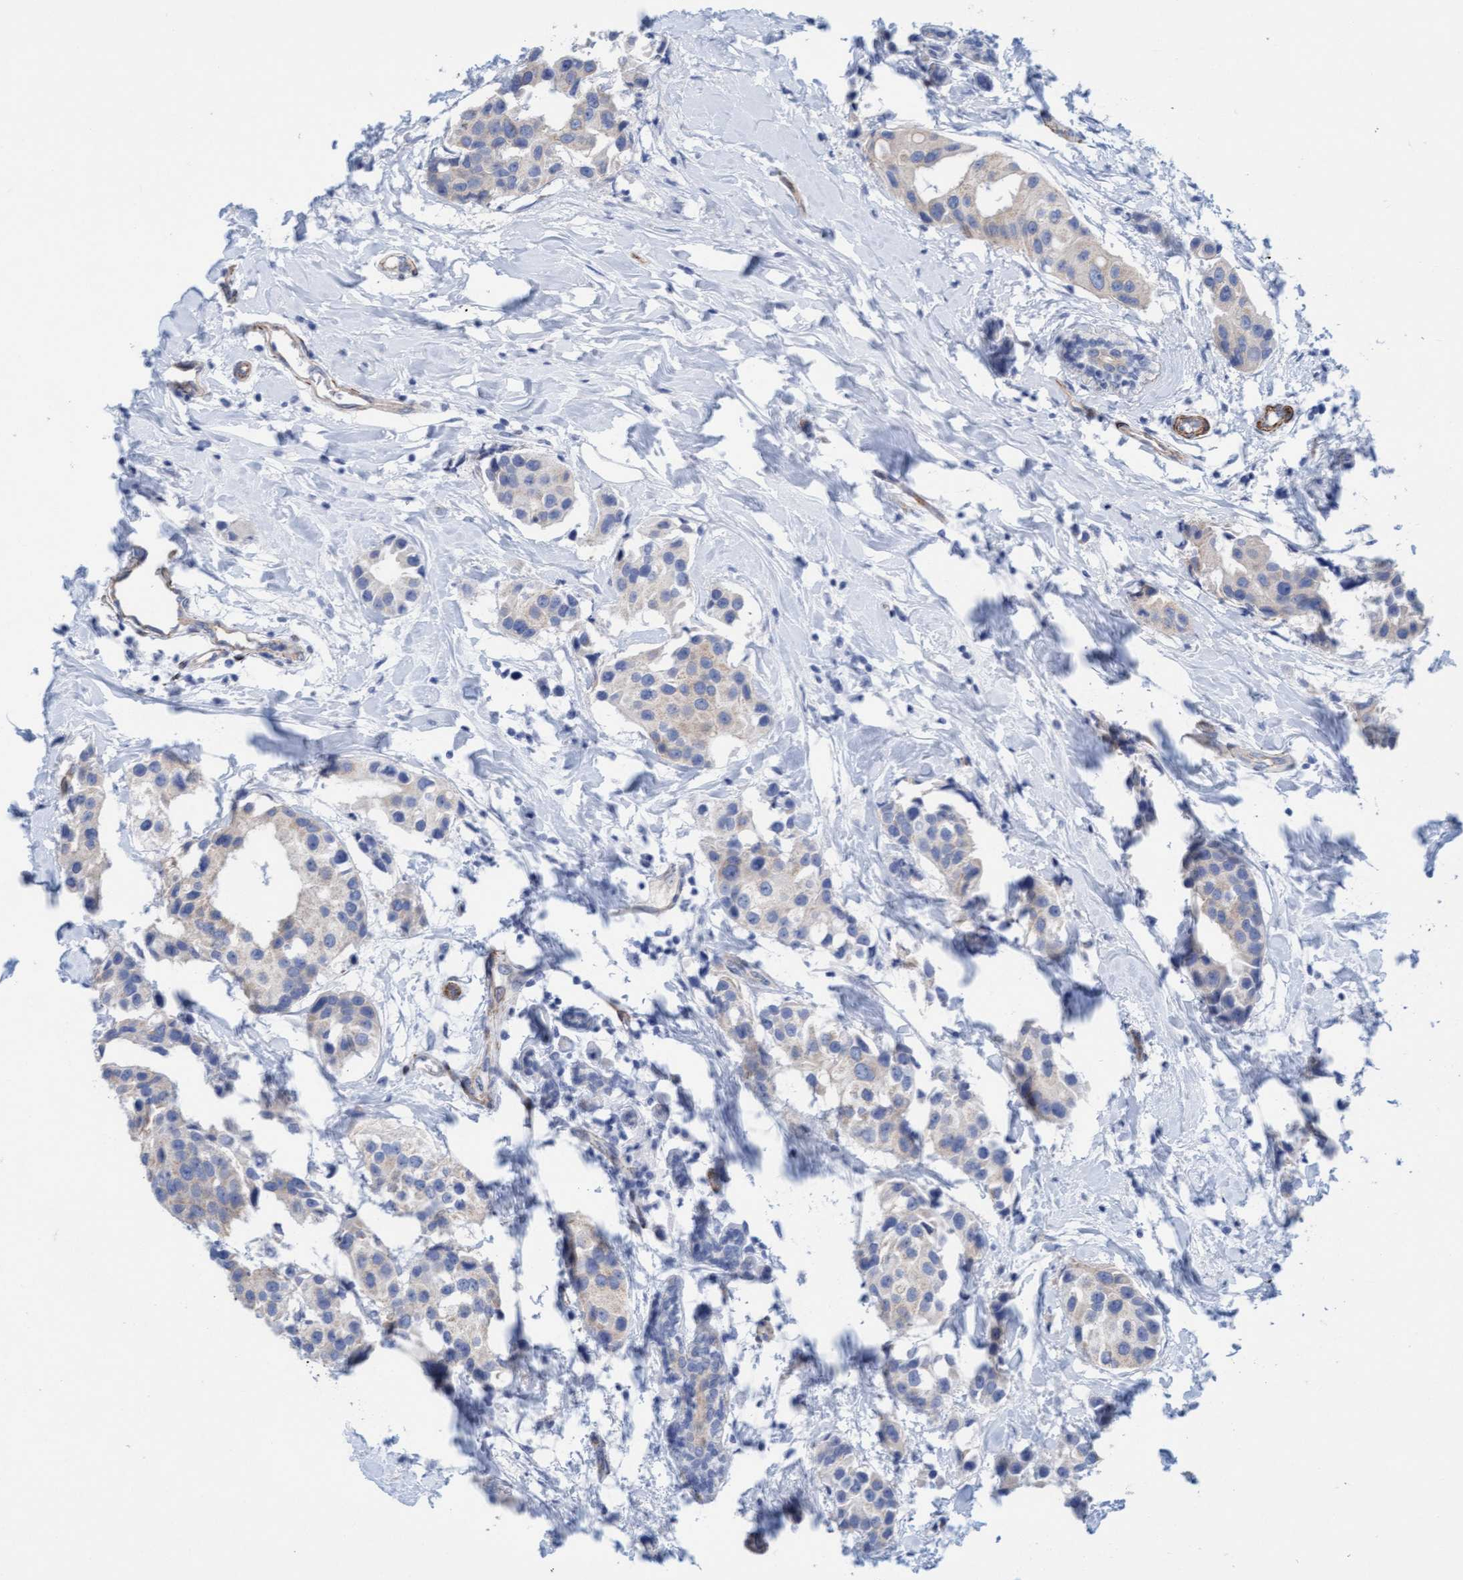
{"staining": {"intensity": "negative", "quantity": "none", "location": "none"}, "tissue": "breast cancer", "cell_type": "Tumor cells", "image_type": "cancer", "snomed": [{"axis": "morphology", "description": "Normal tissue, NOS"}, {"axis": "morphology", "description": "Duct carcinoma"}, {"axis": "topography", "description": "Breast"}], "caption": "Breast cancer was stained to show a protein in brown. There is no significant staining in tumor cells.", "gene": "MTFR1", "patient": {"sex": "female", "age": 39}}